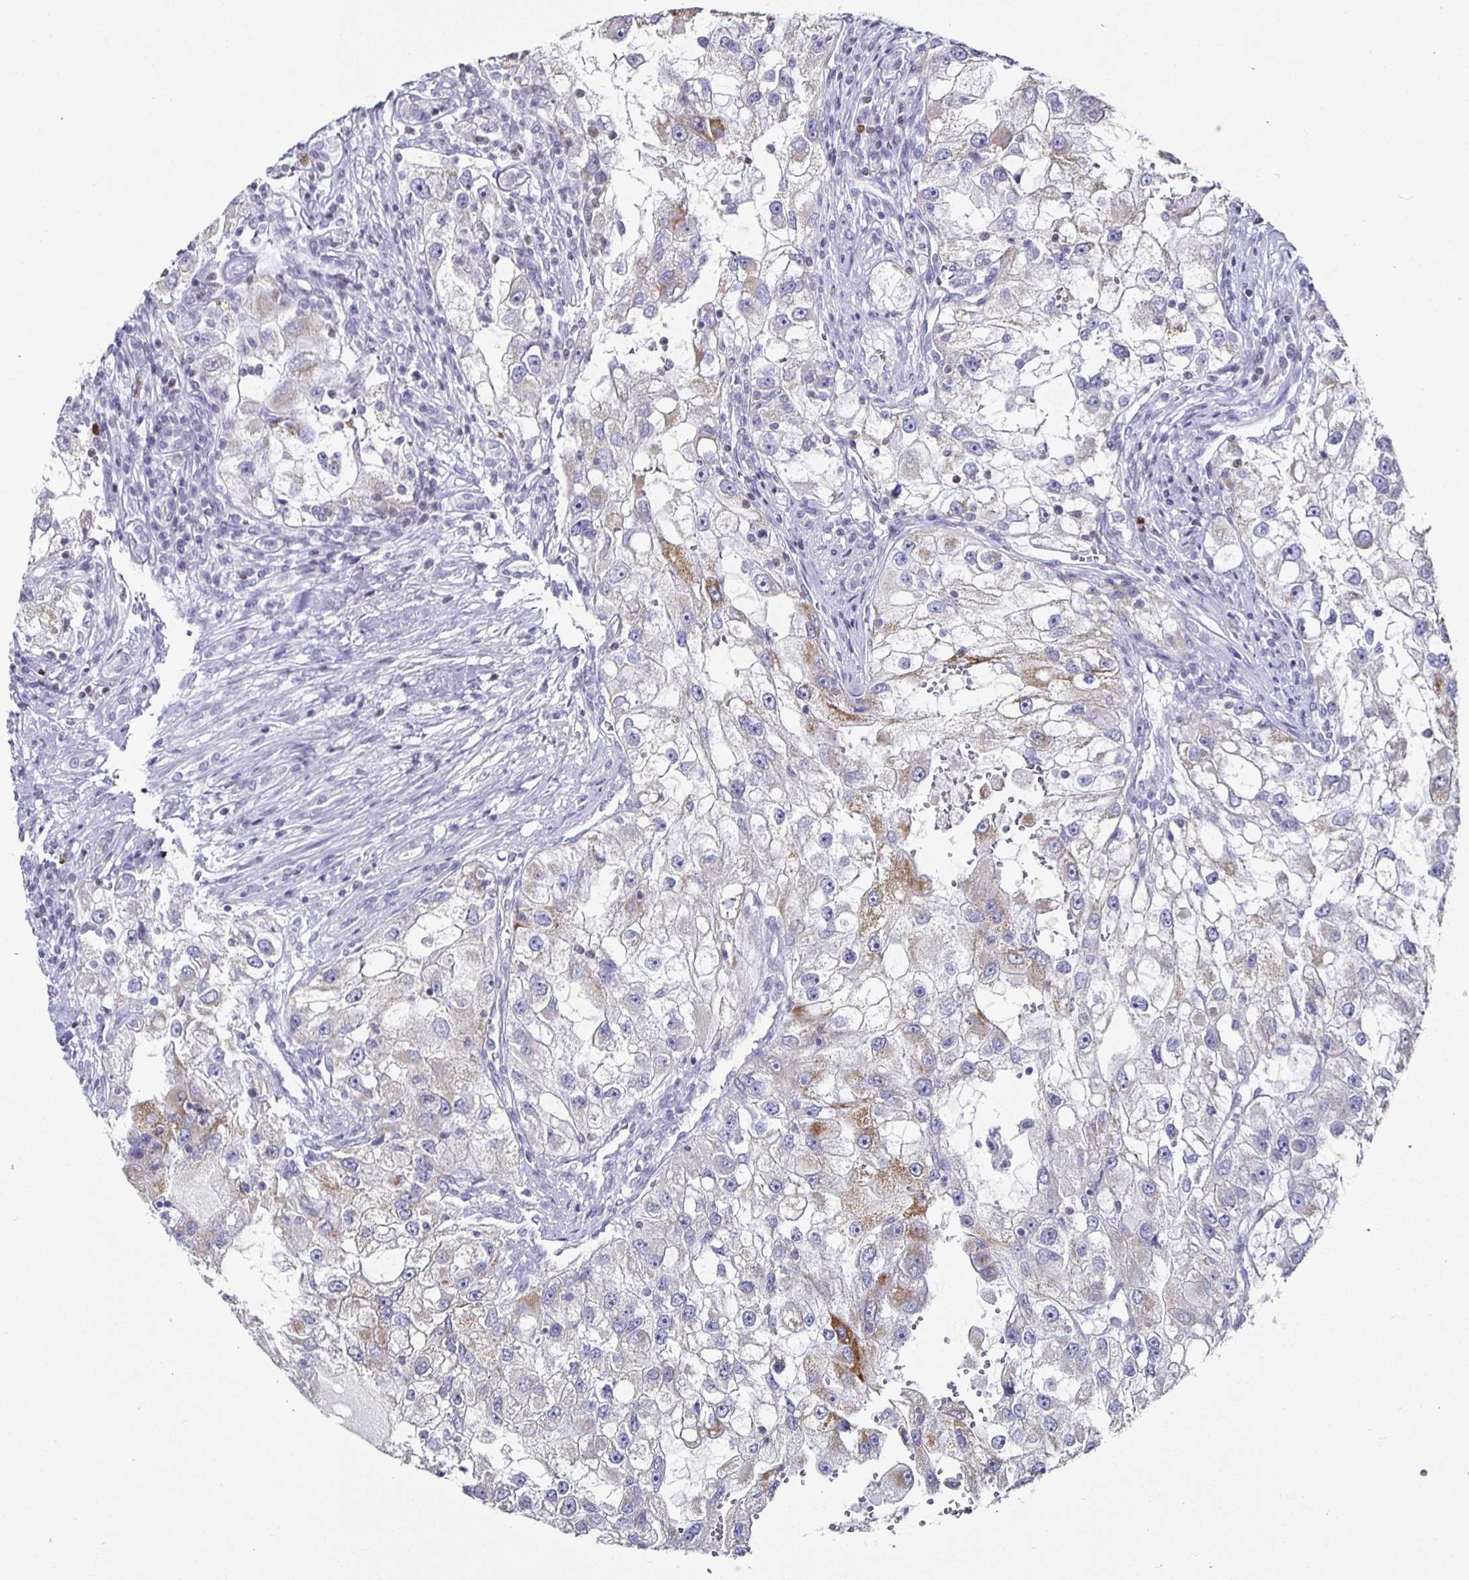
{"staining": {"intensity": "moderate", "quantity": "<25%", "location": "cytoplasmic/membranous"}, "tissue": "renal cancer", "cell_type": "Tumor cells", "image_type": "cancer", "snomed": [{"axis": "morphology", "description": "Adenocarcinoma, NOS"}, {"axis": "topography", "description": "Kidney"}], "caption": "Immunohistochemistry staining of renal cancer (adenocarcinoma), which demonstrates low levels of moderate cytoplasmic/membranous positivity in about <25% of tumor cells indicating moderate cytoplasmic/membranous protein positivity. The staining was performed using DAB (3,3'-diaminobenzidine) (brown) for protein detection and nuclei were counterstained in hematoxylin (blue).", "gene": "RUNX2", "patient": {"sex": "male", "age": 63}}